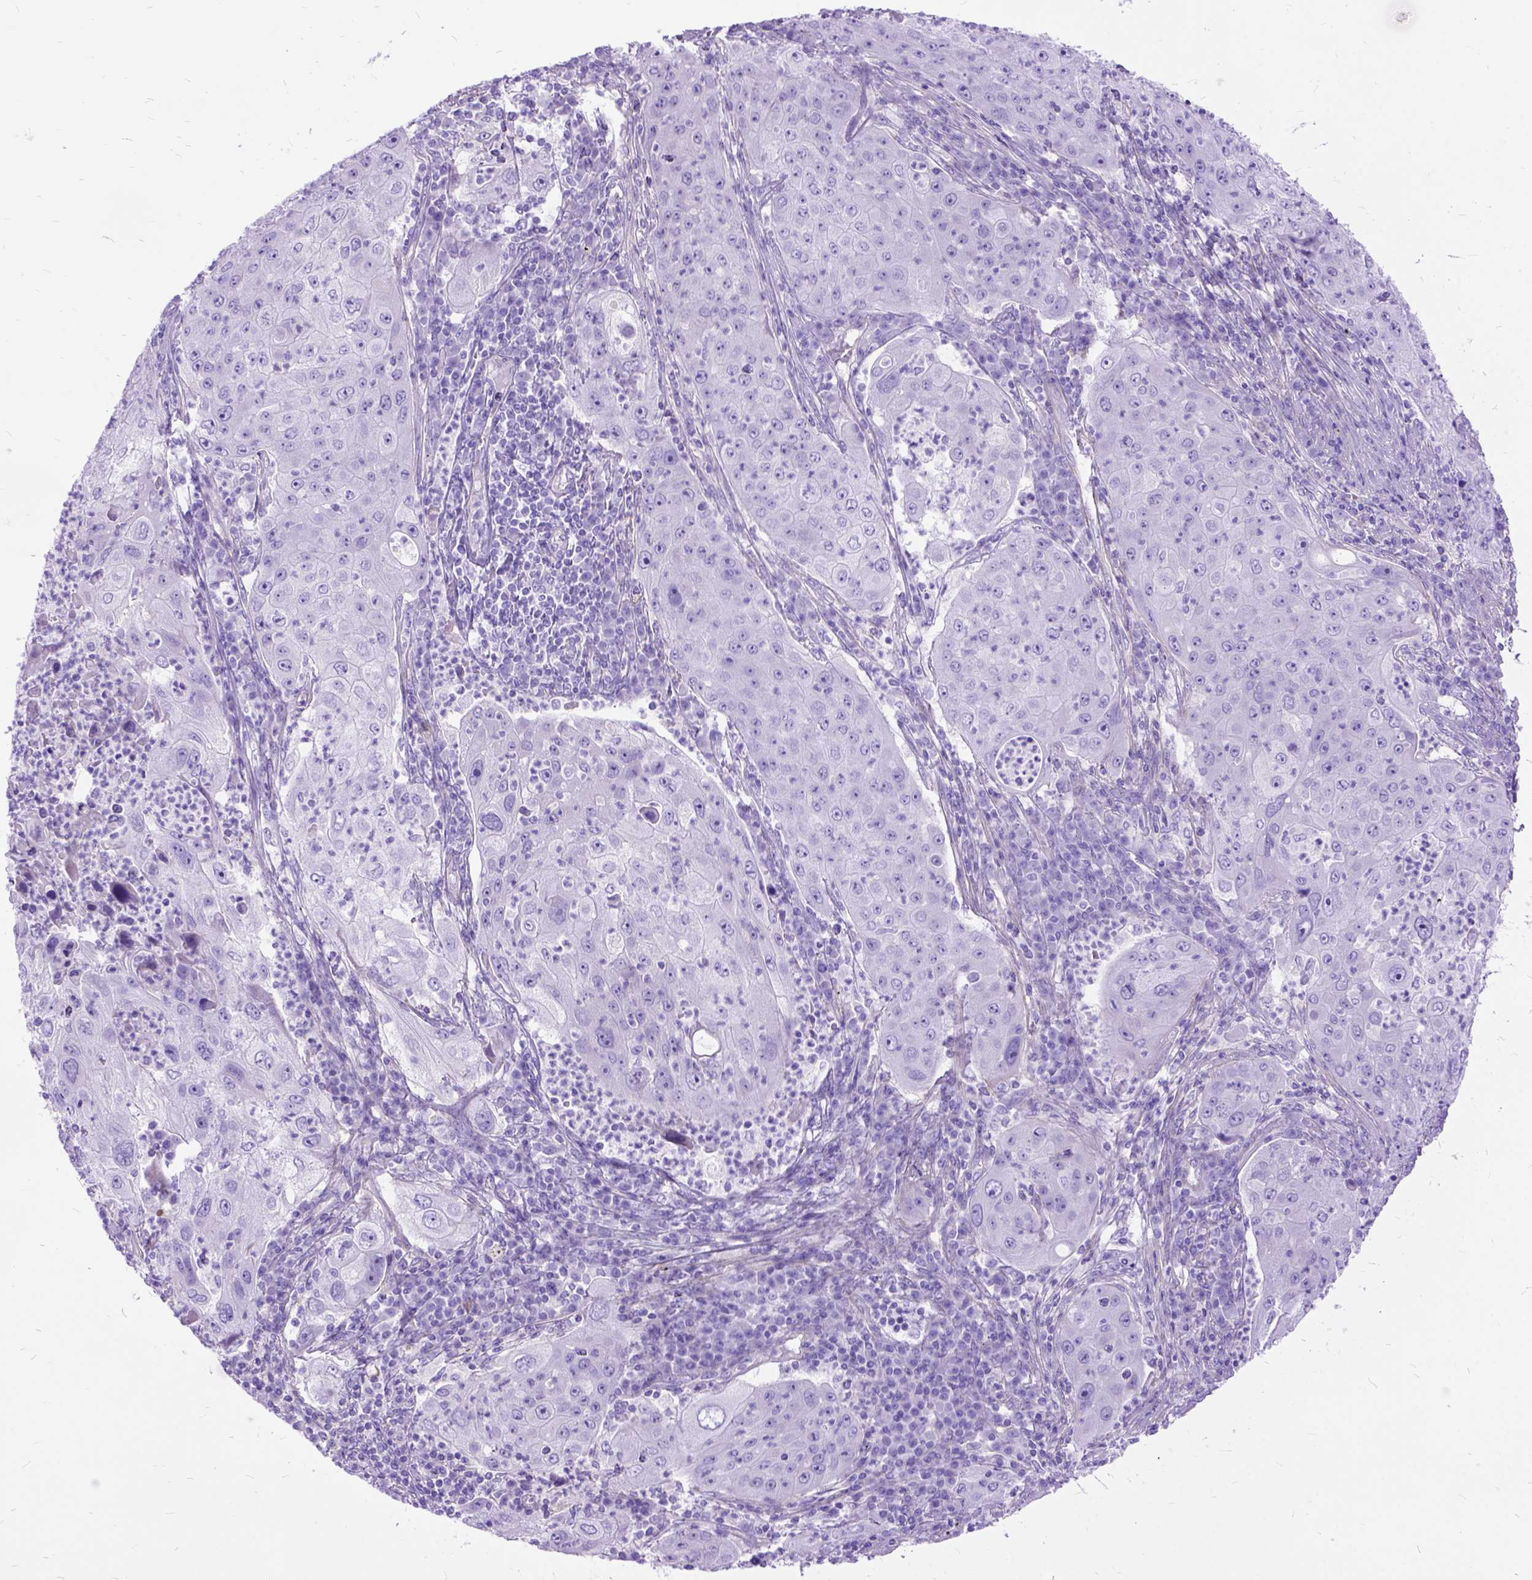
{"staining": {"intensity": "negative", "quantity": "none", "location": "none"}, "tissue": "lung cancer", "cell_type": "Tumor cells", "image_type": "cancer", "snomed": [{"axis": "morphology", "description": "Squamous cell carcinoma, NOS"}, {"axis": "topography", "description": "Lung"}], "caption": "There is no significant staining in tumor cells of squamous cell carcinoma (lung).", "gene": "ARL9", "patient": {"sex": "female", "age": 59}}